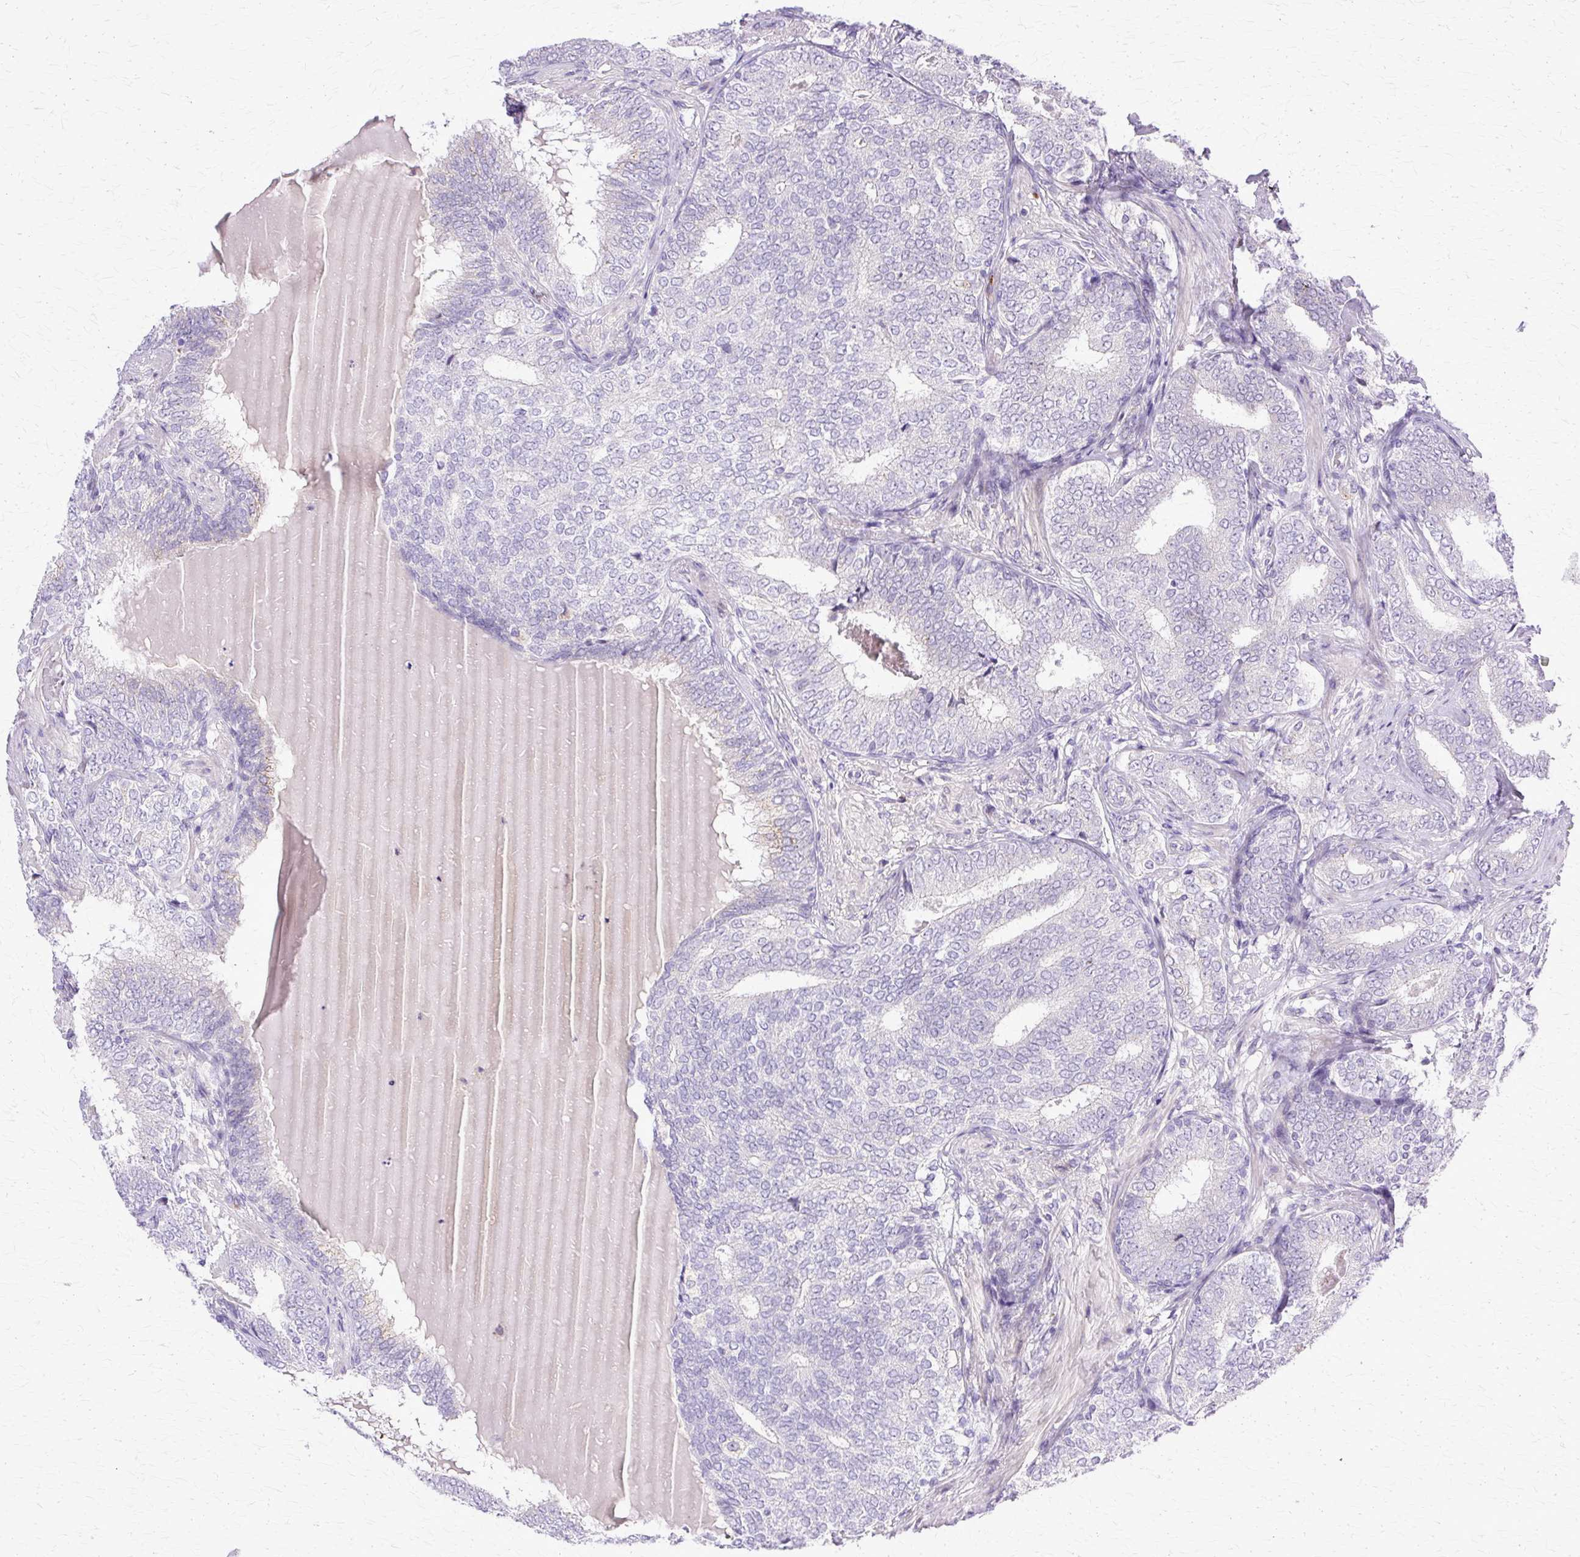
{"staining": {"intensity": "negative", "quantity": "none", "location": "none"}, "tissue": "prostate cancer", "cell_type": "Tumor cells", "image_type": "cancer", "snomed": [{"axis": "morphology", "description": "Adenocarcinoma, High grade"}, {"axis": "topography", "description": "Prostate"}], "caption": "Tumor cells show no significant protein staining in prostate adenocarcinoma (high-grade). The staining is performed using DAB (3,3'-diaminobenzidine) brown chromogen with nuclei counter-stained in using hematoxylin.", "gene": "TBC1D3G", "patient": {"sex": "male", "age": 72}}